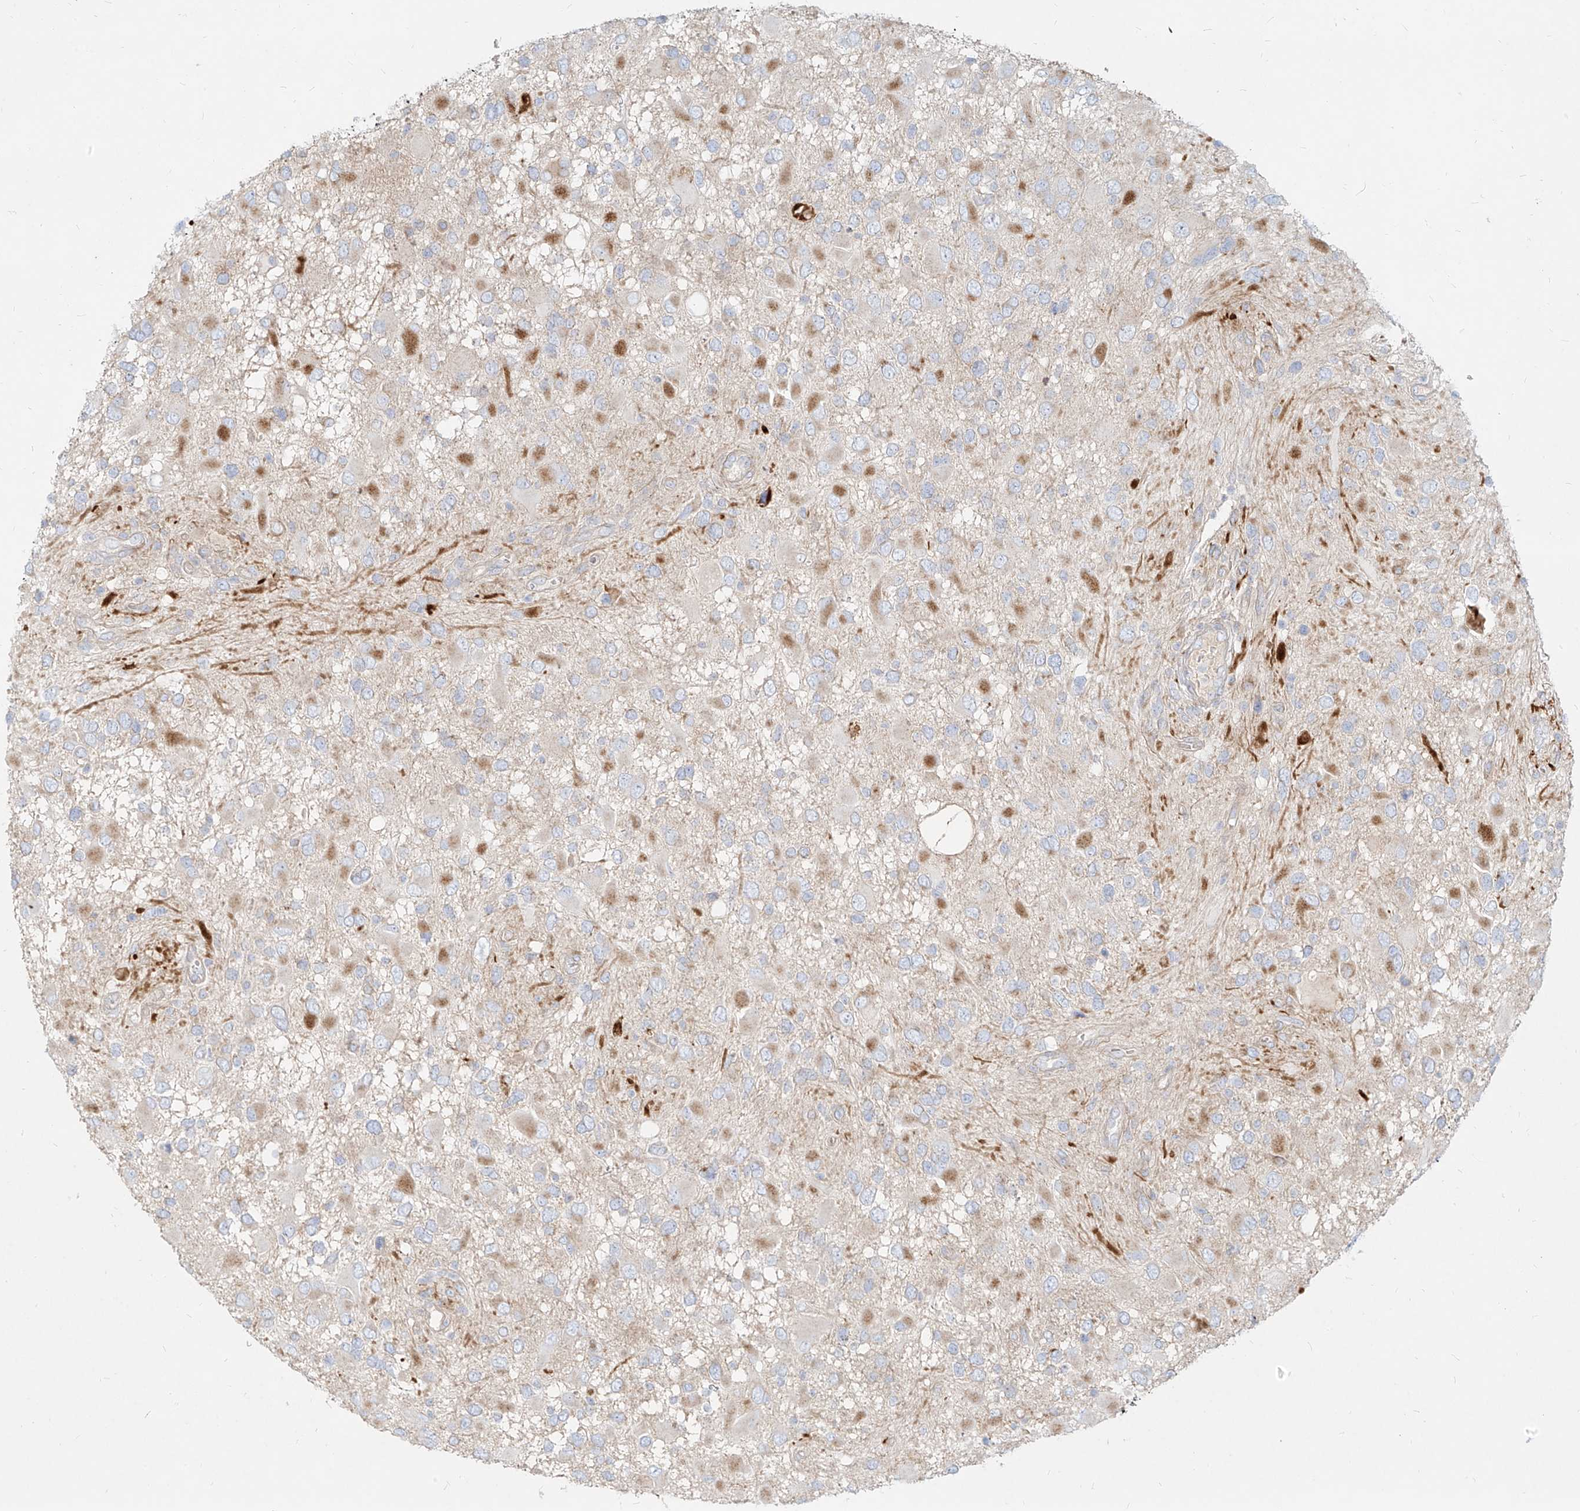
{"staining": {"intensity": "negative", "quantity": "none", "location": "none"}, "tissue": "glioma", "cell_type": "Tumor cells", "image_type": "cancer", "snomed": [{"axis": "morphology", "description": "Glioma, malignant, High grade"}, {"axis": "topography", "description": "Brain"}], "caption": "This is an immunohistochemistry (IHC) histopathology image of glioma. There is no staining in tumor cells.", "gene": "MTX2", "patient": {"sex": "male", "age": 53}}